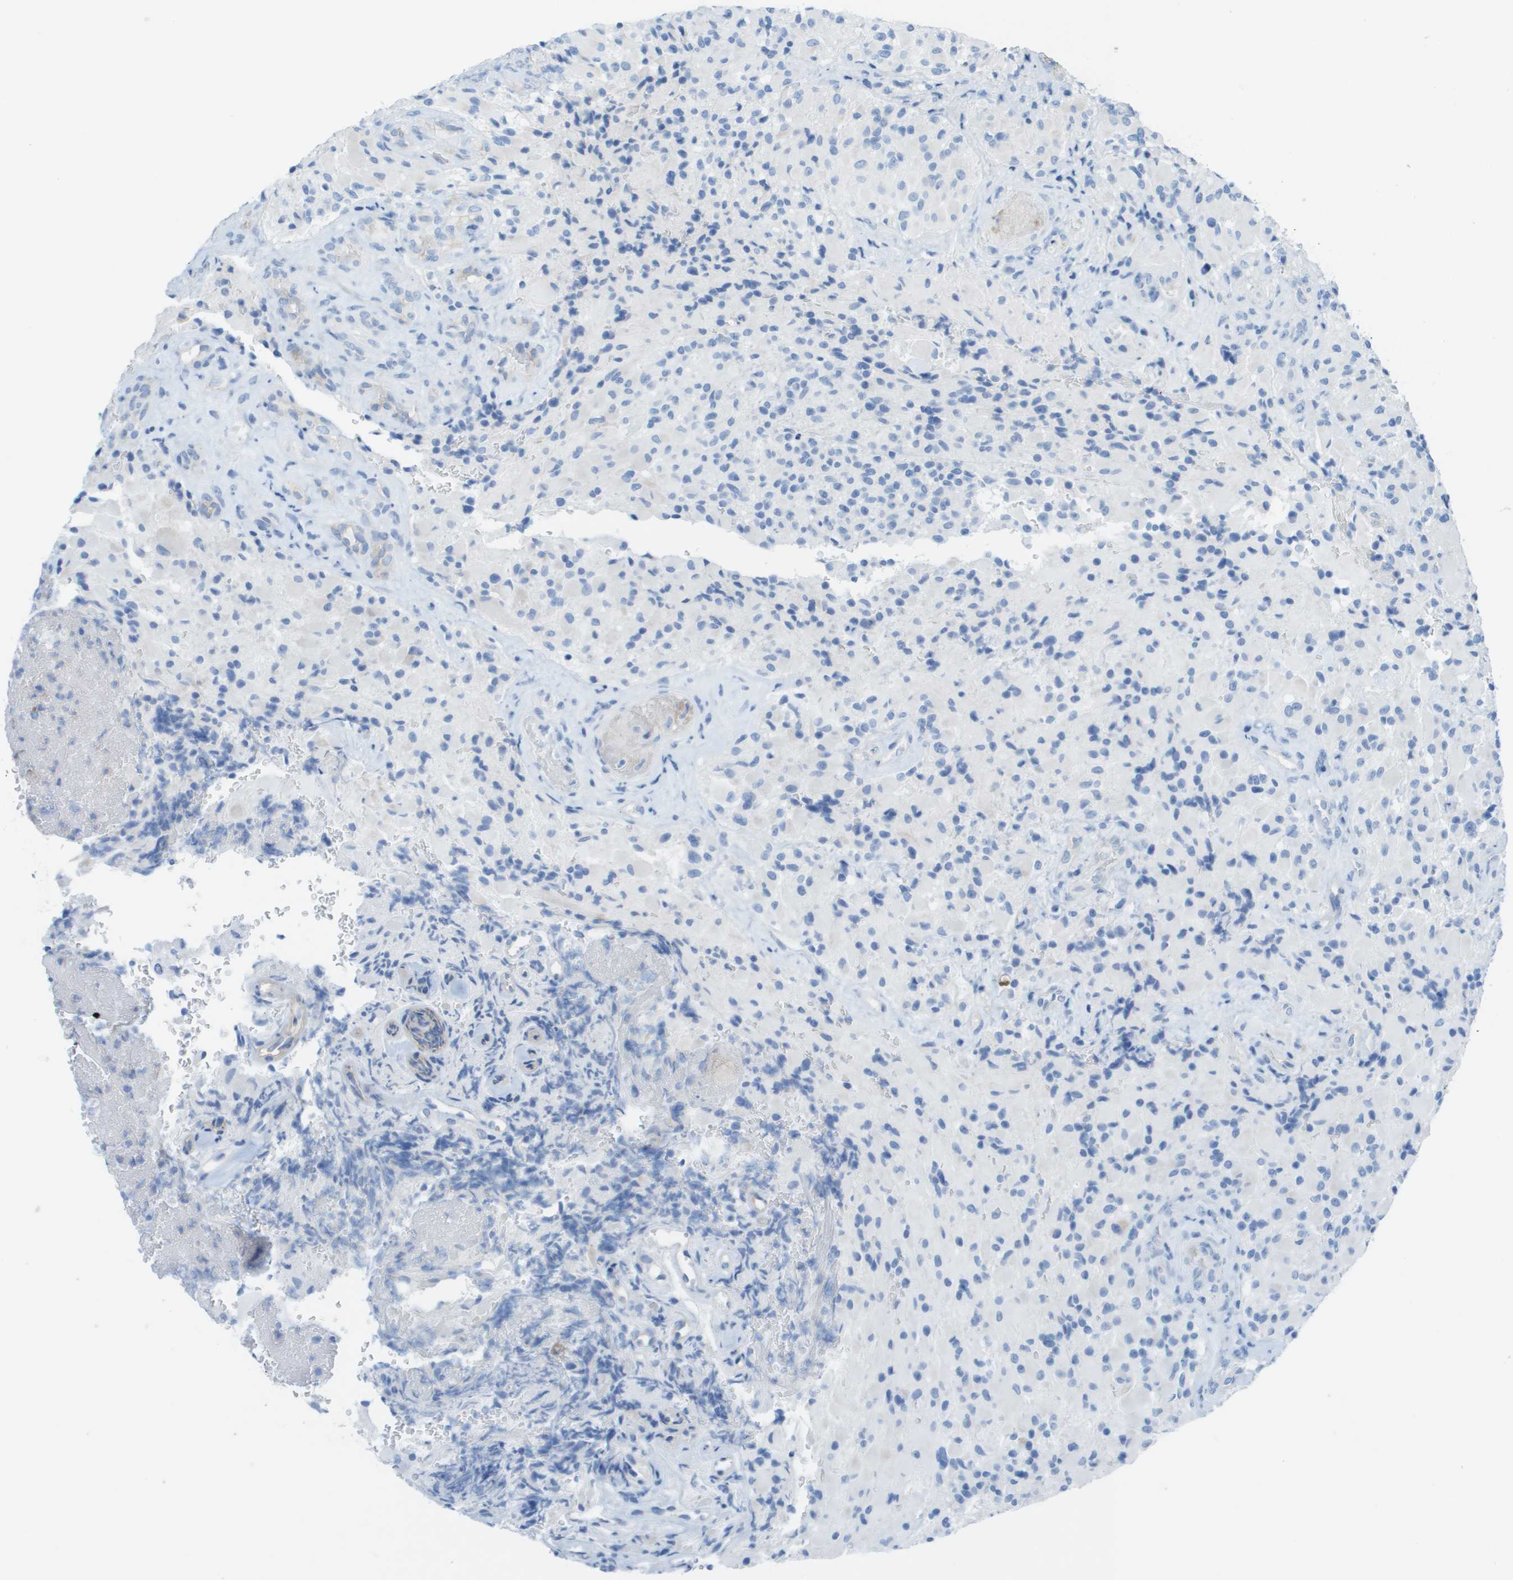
{"staining": {"intensity": "negative", "quantity": "none", "location": "none"}, "tissue": "glioma", "cell_type": "Tumor cells", "image_type": "cancer", "snomed": [{"axis": "morphology", "description": "Glioma, malignant, High grade"}, {"axis": "topography", "description": "Brain"}], "caption": "IHC of malignant glioma (high-grade) reveals no expression in tumor cells.", "gene": "CD46", "patient": {"sex": "male", "age": 71}}